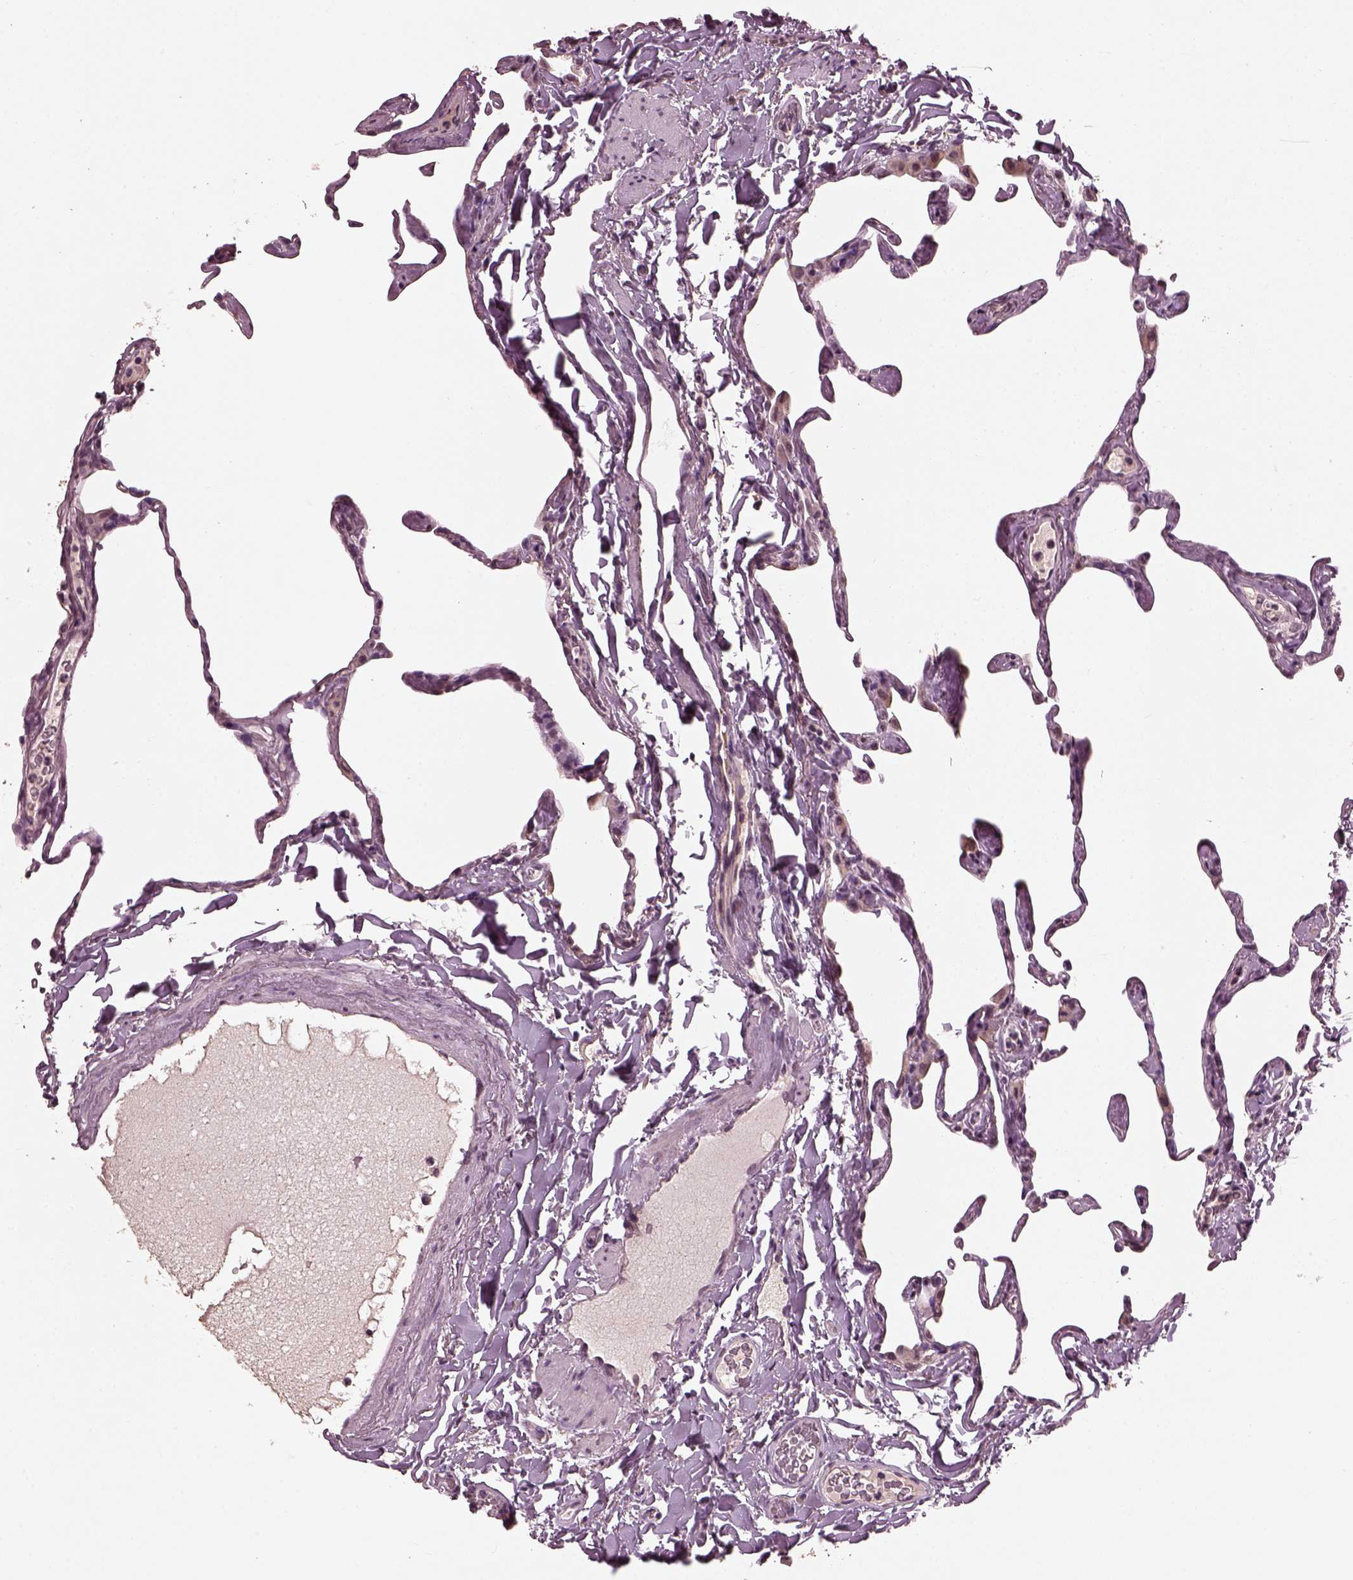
{"staining": {"intensity": "negative", "quantity": "none", "location": "none"}, "tissue": "lung", "cell_type": "Alveolar cells", "image_type": "normal", "snomed": [{"axis": "morphology", "description": "Normal tissue, NOS"}, {"axis": "topography", "description": "Lung"}], "caption": "Protein analysis of benign lung exhibits no significant positivity in alveolar cells. (Immunohistochemistry, brightfield microscopy, high magnification).", "gene": "IL18RAP", "patient": {"sex": "male", "age": 65}}